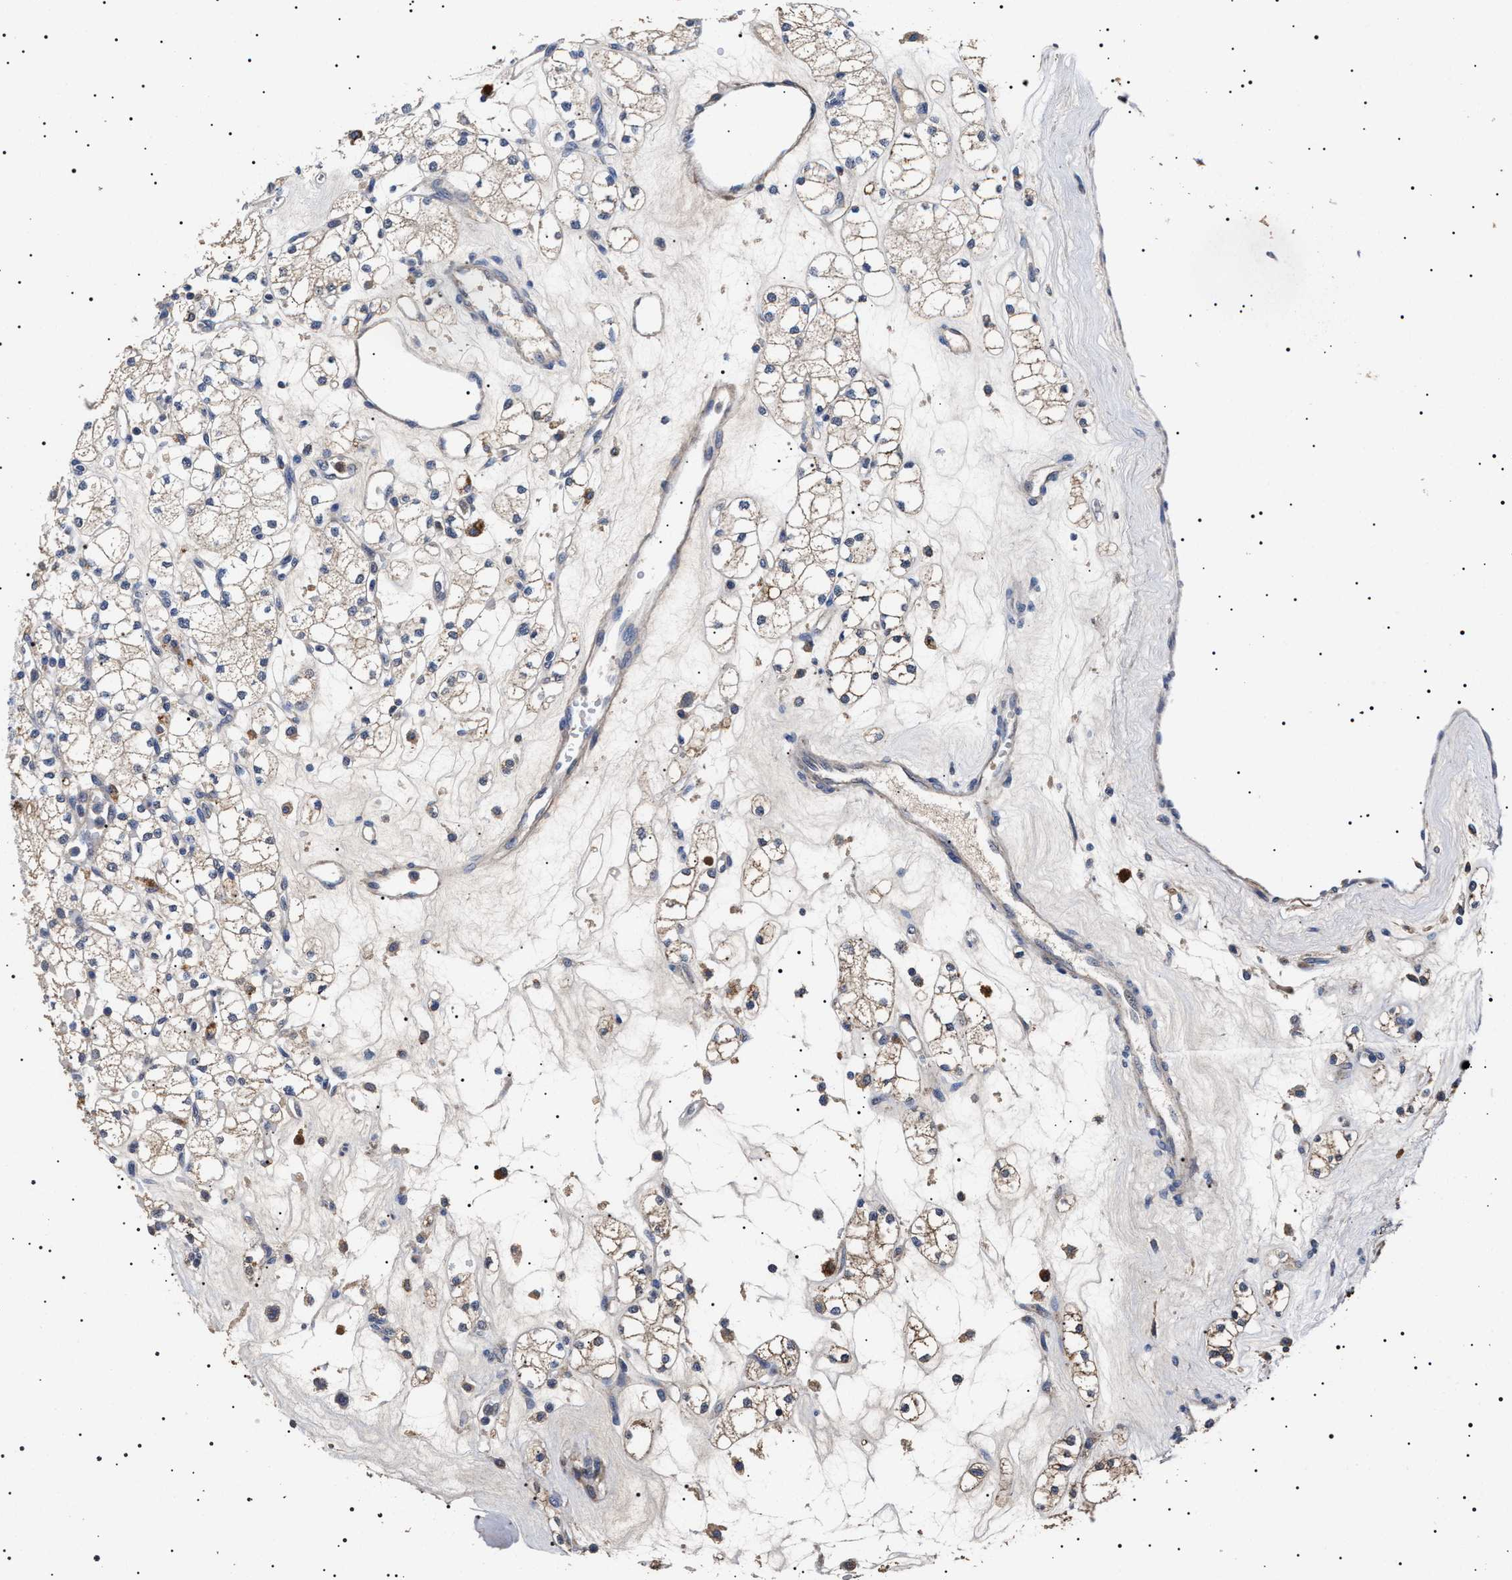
{"staining": {"intensity": "moderate", "quantity": ">75%", "location": "cytoplasmic/membranous"}, "tissue": "renal cancer", "cell_type": "Tumor cells", "image_type": "cancer", "snomed": [{"axis": "morphology", "description": "Adenocarcinoma, NOS"}, {"axis": "topography", "description": "Kidney"}], "caption": "The image reveals immunohistochemical staining of renal cancer. There is moderate cytoplasmic/membranous expression is present in approximately >75% of tumor cells.", "gene": "RAB34", "patient": {"sex": "male", "age": 77}}